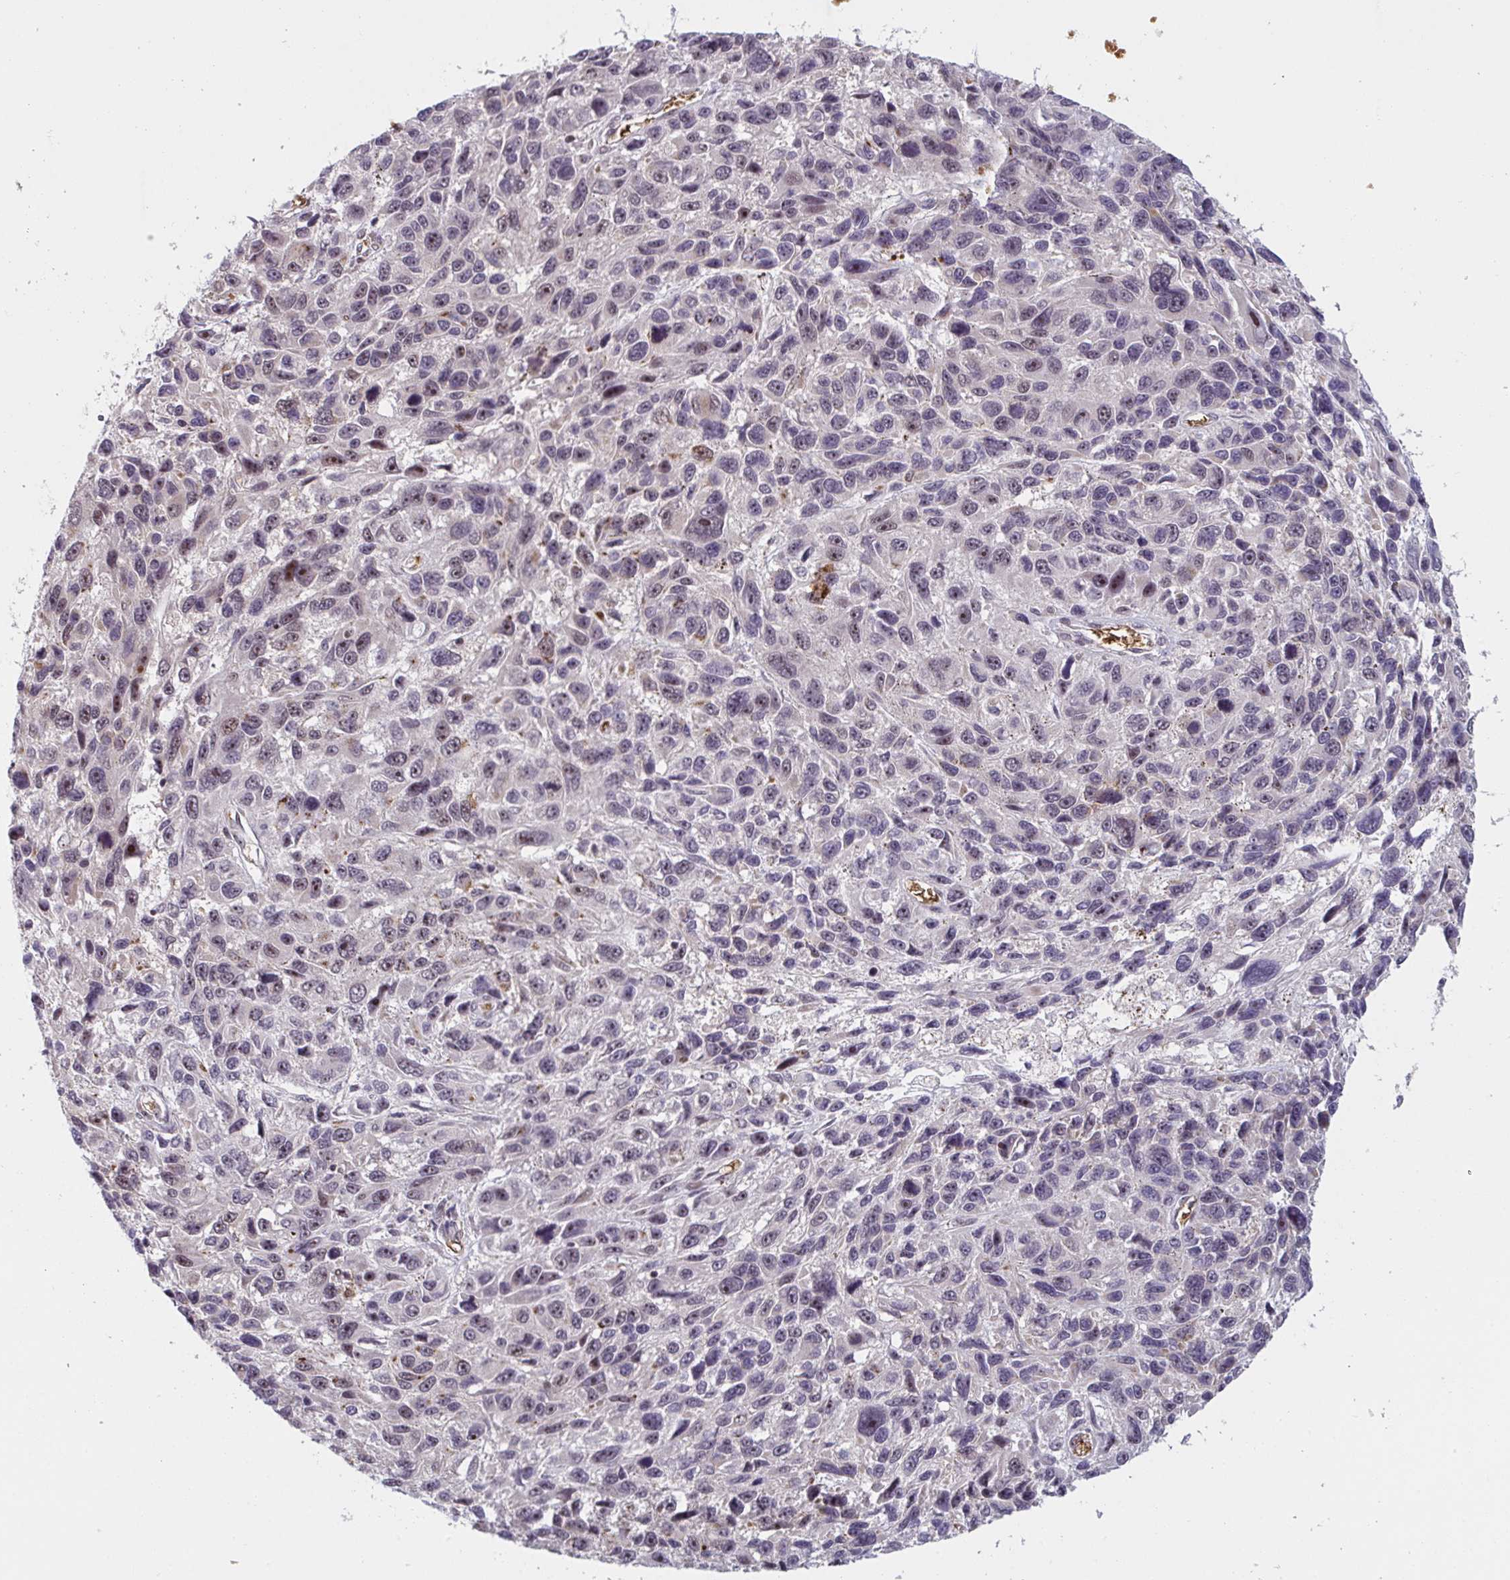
{"staining": {"intensity": "negative", "quantity": "none", "location": "none"}, "tissue": "melanoma", "cell_type": "Tumor cells", "image_type": "cancer", "snomed": [{"axis": "morphology", "description": "Malignant melanoma, NOS"}, {"axis": "topography", "description": "Skin"}], "caption": "An immunohistochemistry histopathology image of melanoma is shown. There is no staining in tumor cells of melanoma.", "gene": "NLRP13", "patient": {"sex": "male", "age": 53}}